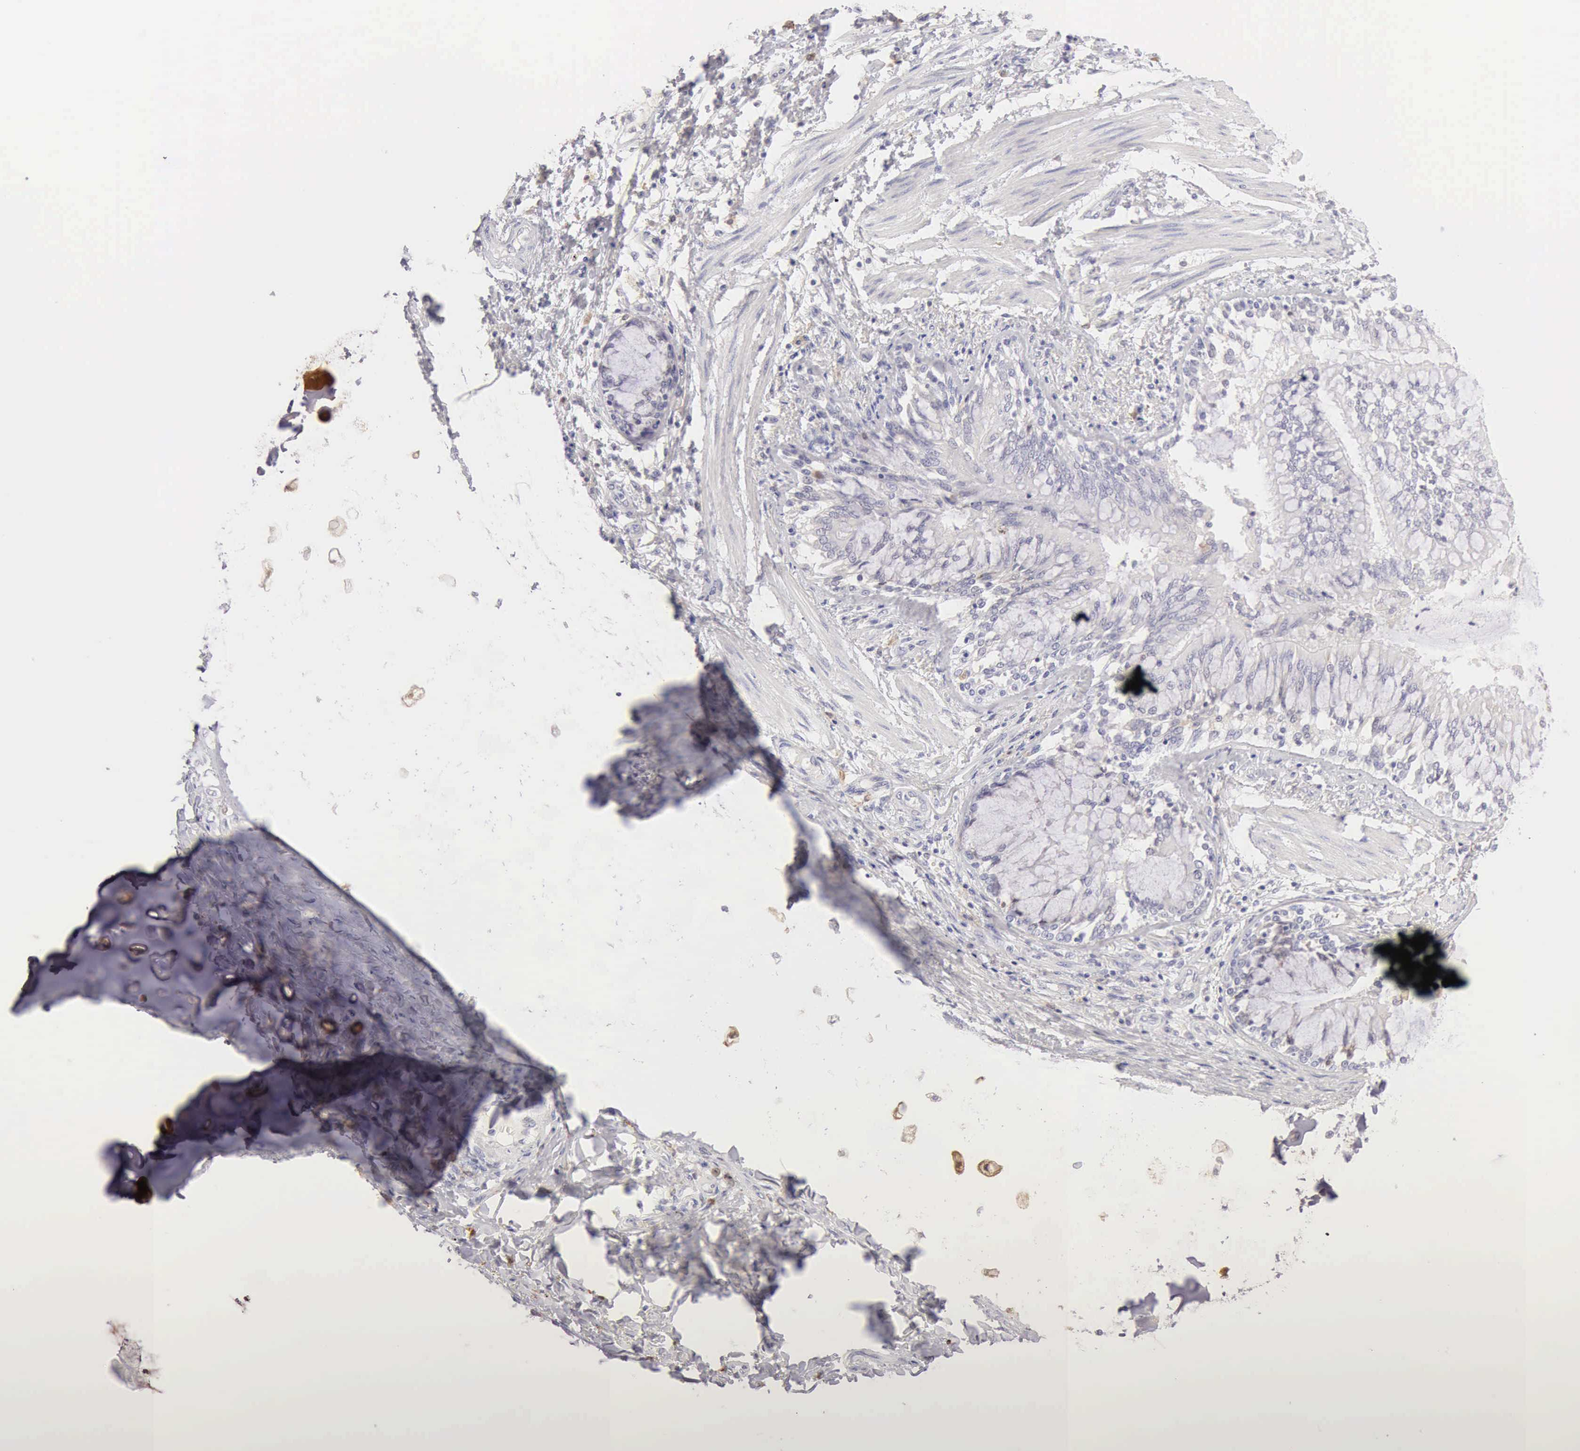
{"staining": {"intensity": "negative", "quantity": "none", "location": "none"}, "tissue": "adipose tissue", "cell_type": "Adipocytes", "image_type": "normal", "snomed": [{"axis": "morphology", "description": "Normal tissue, NOS"}, {"axis": "morphology", "description": "Adenocarcinoma, NOS"}, {"axis": "topography", "description": "Cartilage tissue"}, {"axis": "topography", "description": "Lung"}], "caption": "Immunohistochemistry image of benign adipose tissue: human adipose tissue stained with DAB (3,3'-diaminobenzidine) displays no significant protein positivity in adipocytes.", "gene": "RNASE1", "patient": {"sex": "female", "age": 67}}